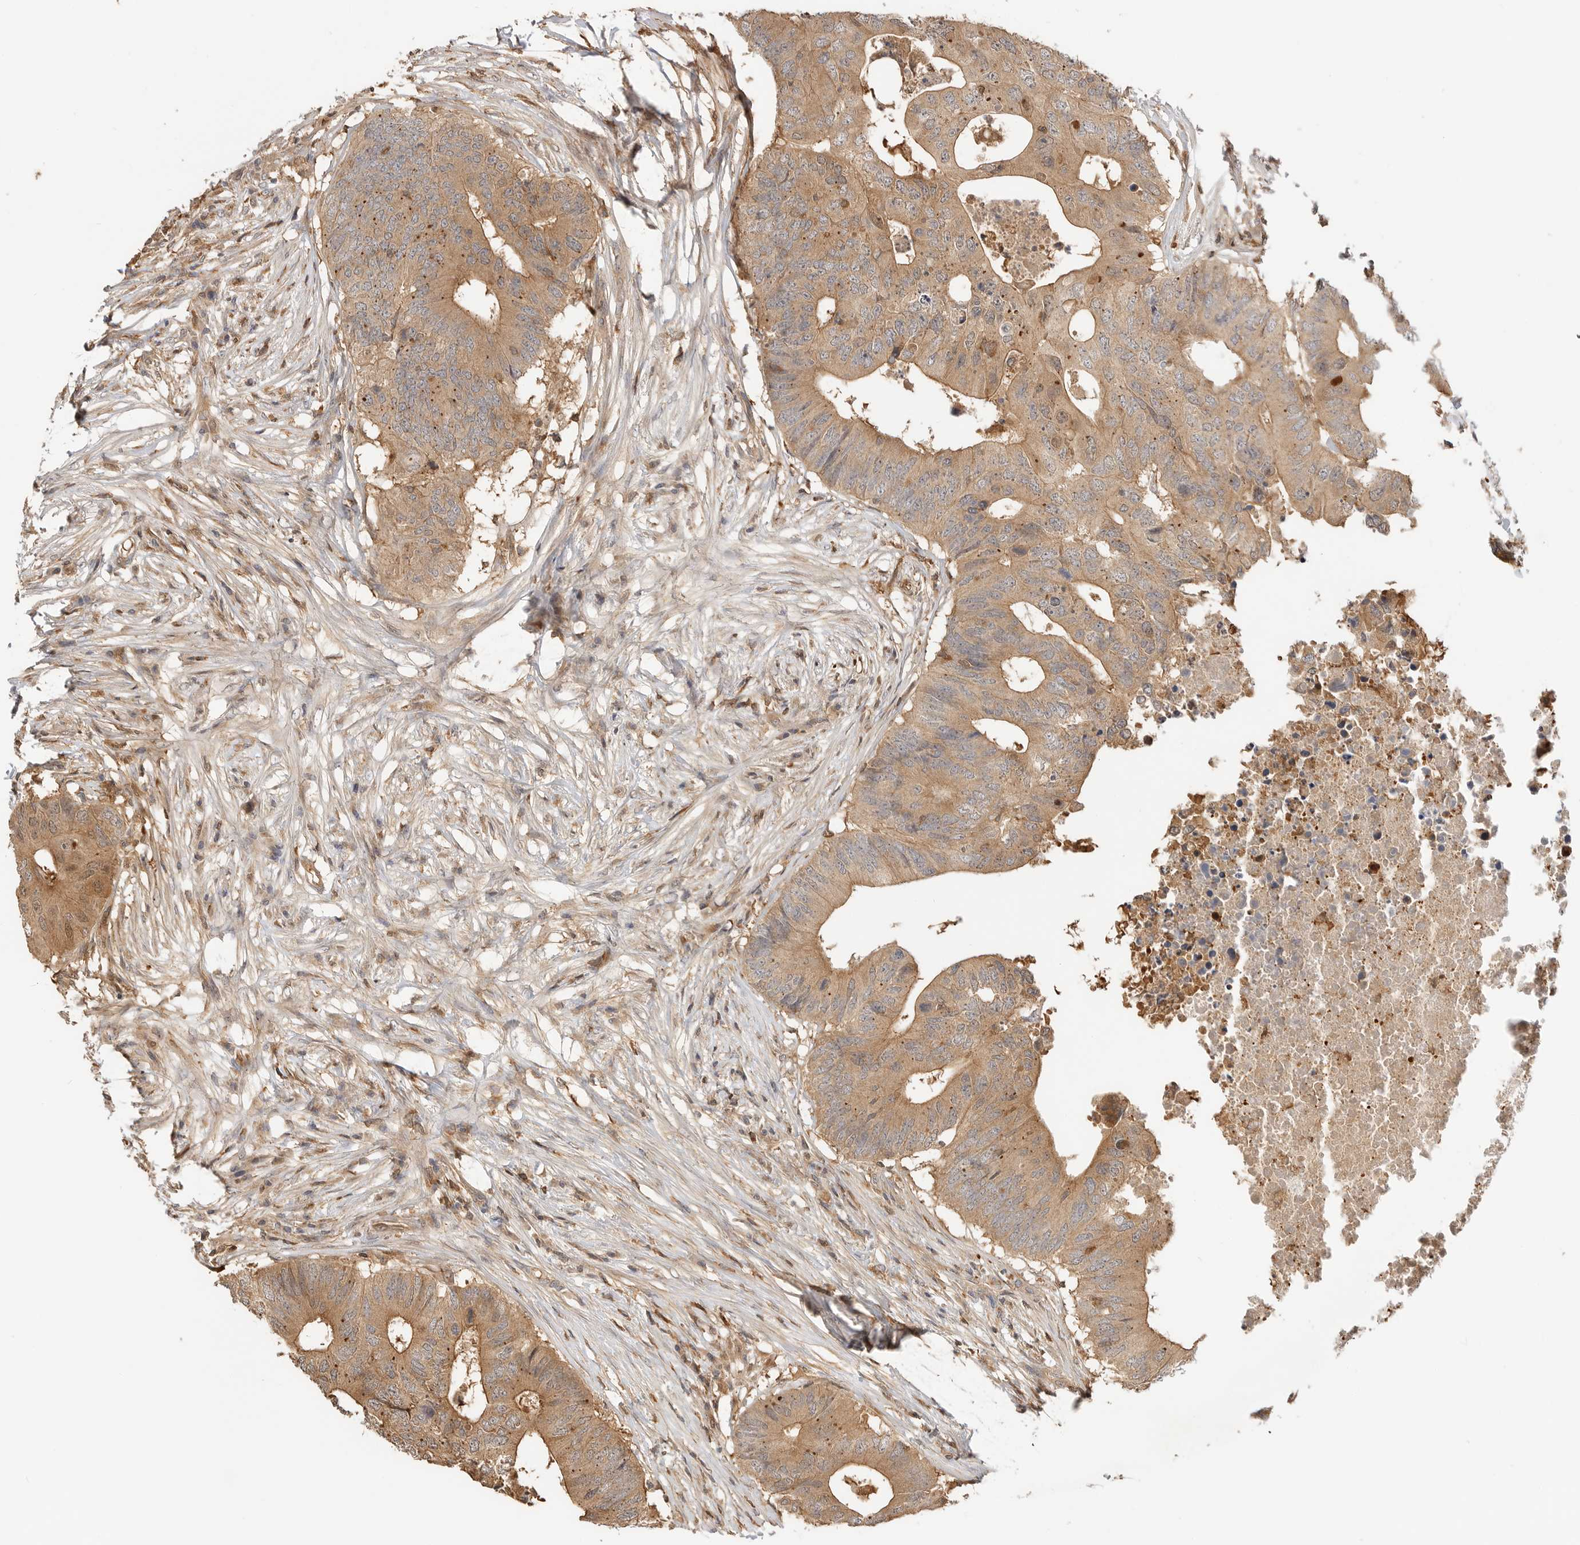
{"staining": {"intensity": "moderate", "quantity": ">75%", "location": "cytoplasmic/membranous"}, "tissue": "colorectal cancer", "cell_type": "Tumor cells", "image_type": "cancer", "snomed": [{"axis": "morphology", "description": "Adenocarcinoma, NOS"}, {"axis": "topography", "description": "Colon"}], "caption": "Moderate cytoplasmic/membranous staining is appreciated in approximately >75% of tumor cells in colorectal cancer.", "gene": "CLDN12", "patient": {"sex": "male", "age": 71}}